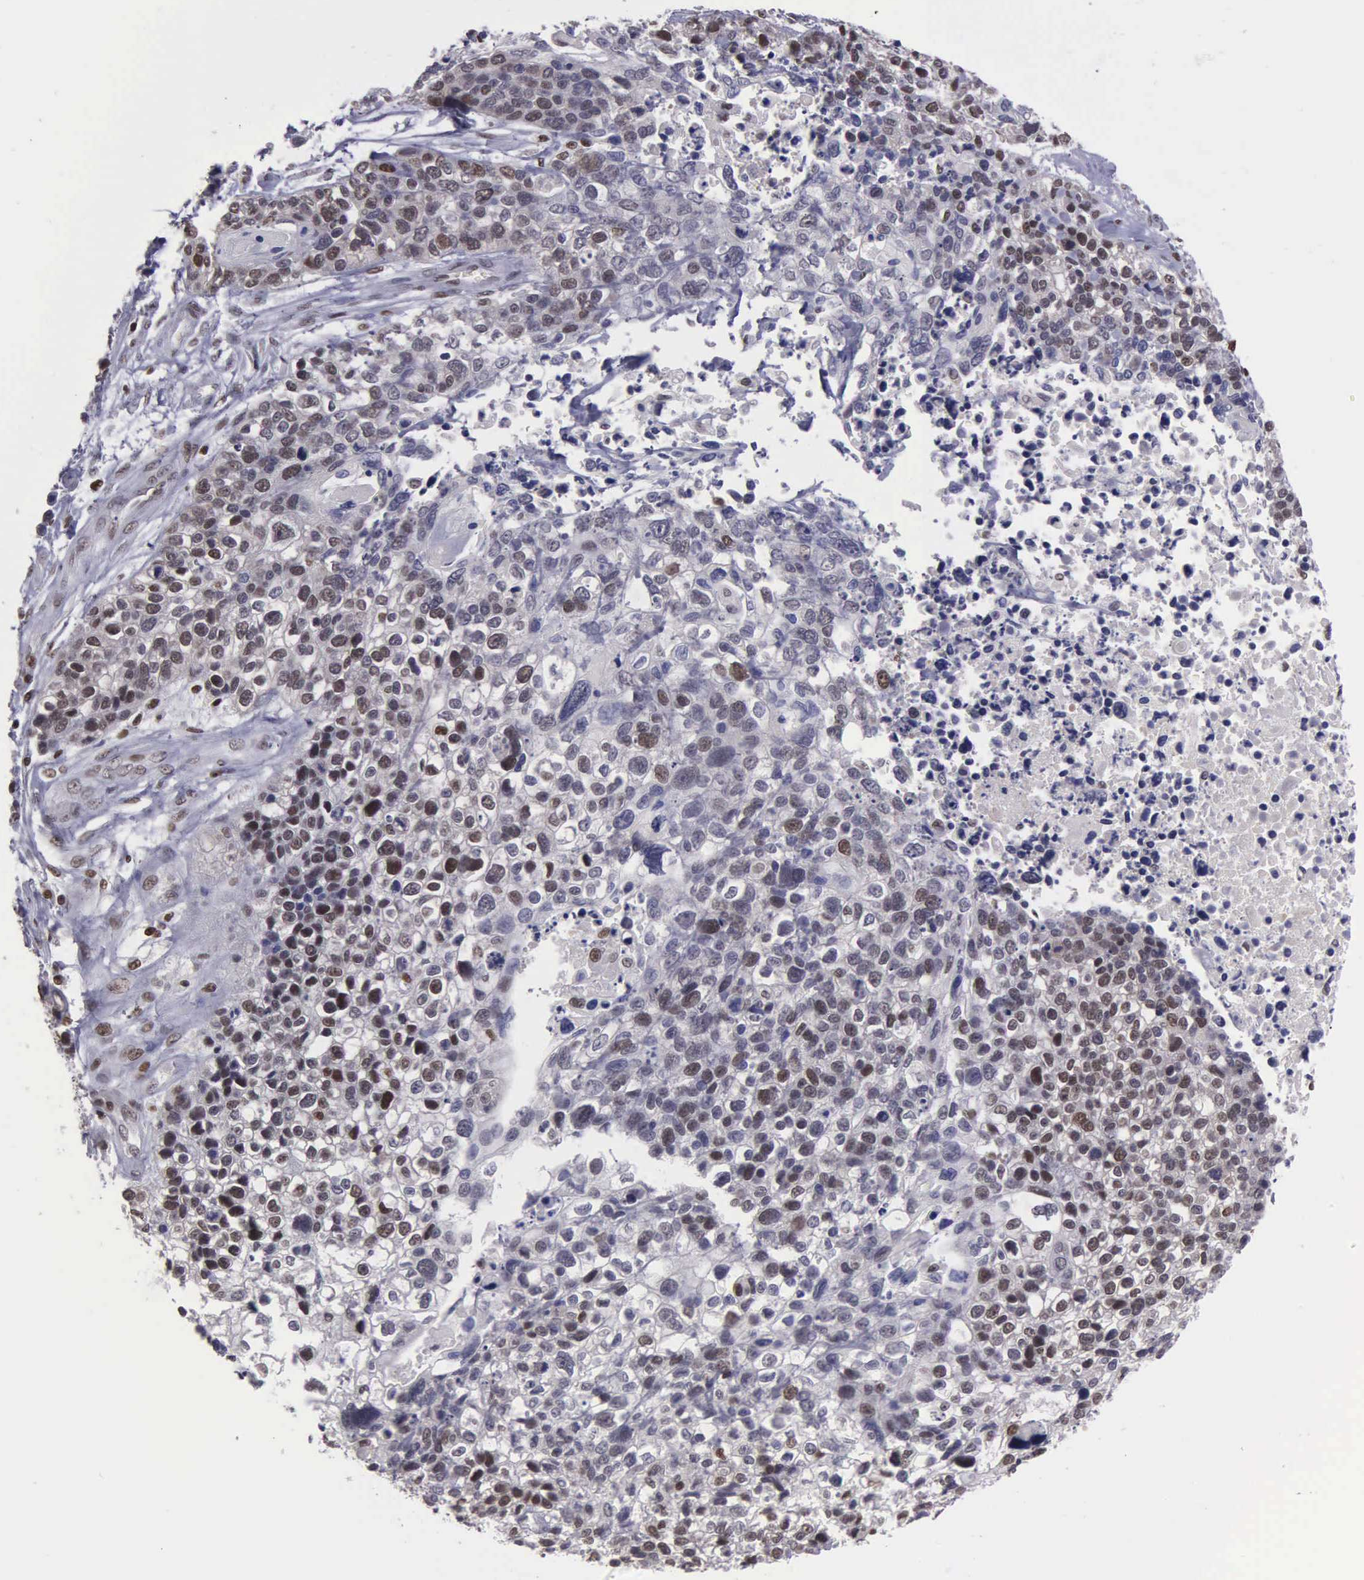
{"staining": {"intensity": "moderate", "quantity": "25%-75%", "location": "nuclear"}, "tissue": "lung cancer", "cell_type": "Tumor cells", "image_type": "cancer", "snomed": [{"axis": "morphology", "description": "Squamous cell carcinoma, NOS"}, {"axis": "topography", "description": "Lymph node"}, {"axis": "topography", "description": "Lung"}], "caption": "This image reveals lung cancer stained with IHC to label a protein in brown. The nuclear of tumor cells show moderate positivity for the protein. Nuclei are counter-stained blue.", "gene": "UBR7", "patient": {"sex": "male", "age": 74}}